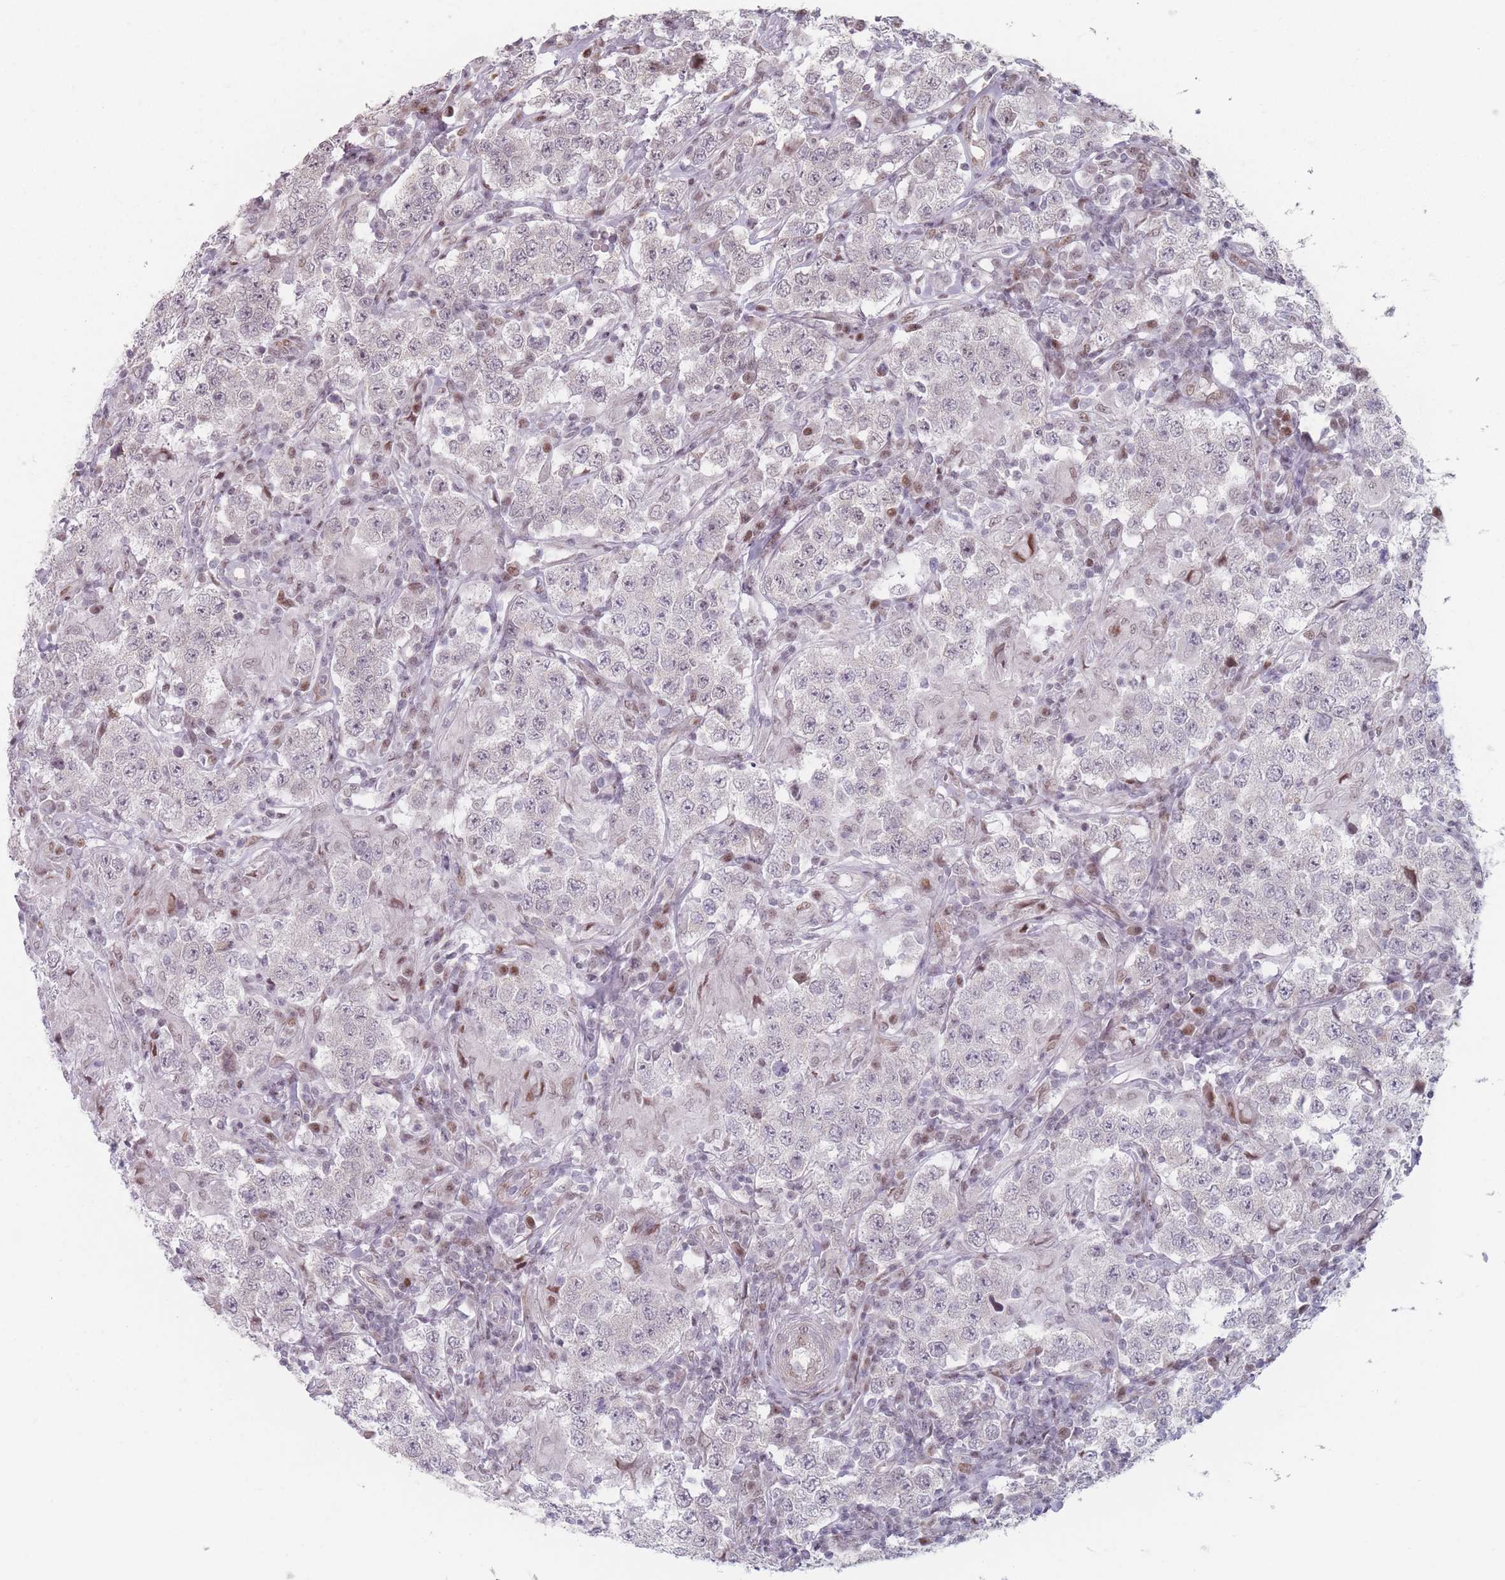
{"staining": {"intensity": "negative", "quantity": "none", "location": "none"}, "tissue": "testis cancer", "cell_type": "Tumor cells", "image_type": "cancer", "snomed": [{"axis": "morphology", "description": "Seminoma, NOS"}, {"axis": "morphology", "description": "Carcinoma, Embryonal, NOS"}, {"axis": "topography", "description": "Testis"}], "caption": "The image shows no significant expression in tumor cells of testis cancer (embryonal carcinoma).", "gene": "SH3BGRL2", "patient": {"sex": "male", "age": 41}}